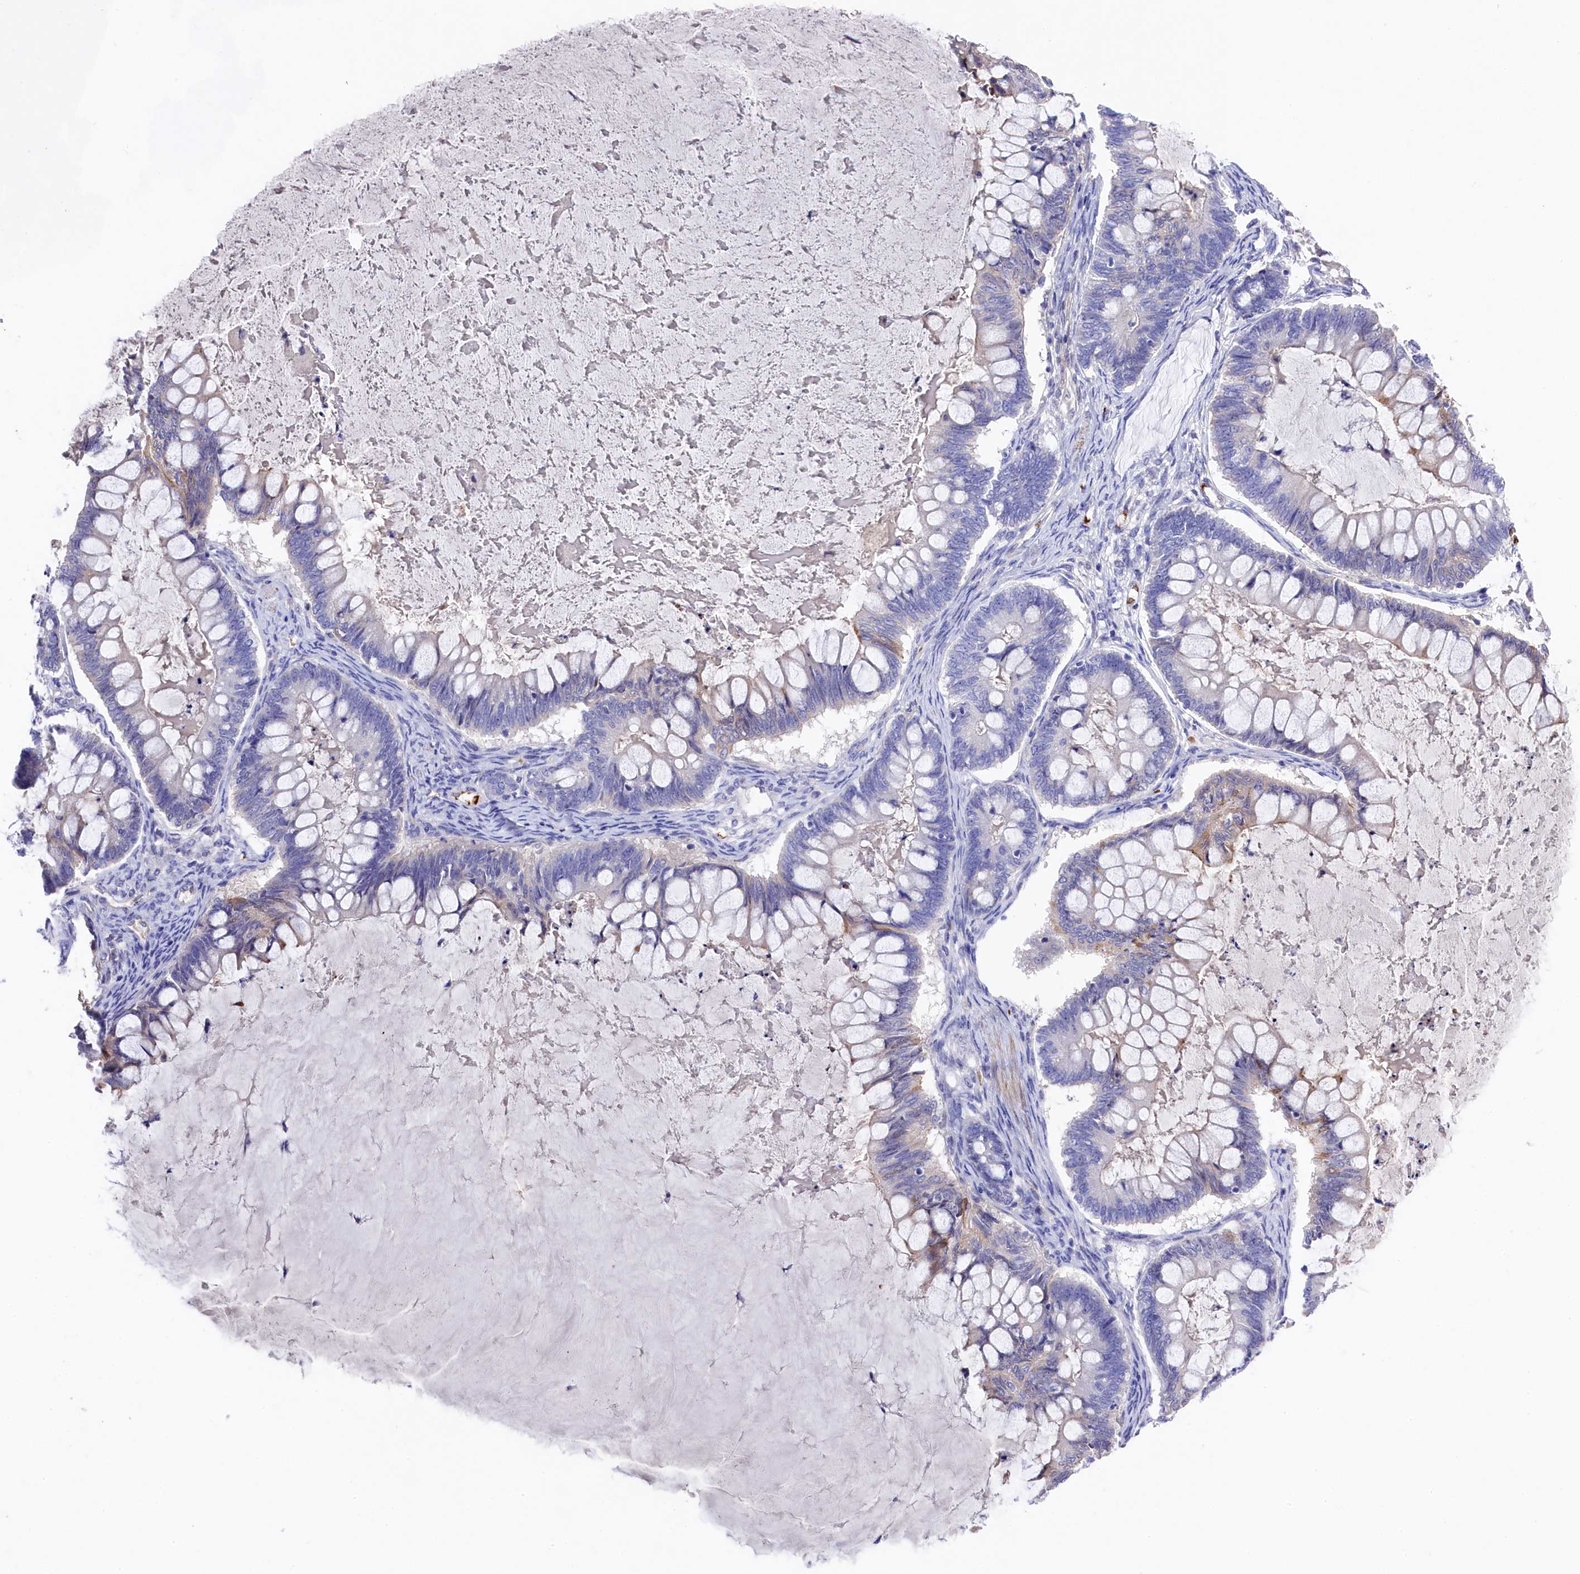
{"staining": {"intensity": "moderate", "quantity": "<25%", "location": "cytoplasmic/membranous"}, "tissue": "ovarian cancer", "cell_type": "Tumor cells", "image_type": "cancer", "snomed": [{"axis": "morphology", "description": "Cystadenocarcinoma, mucinous, NOS"}, {"axis": "topography", "description": "Ovary"}], "caption": "Ovarian cancer was stained to show a protein in brown. There is low levels of moderate cytoplasmic/membranous expression in approximately <25% of tumor cells.", "gene": "LHFPL4", "patient": {"sex": "female", "age": 61}}